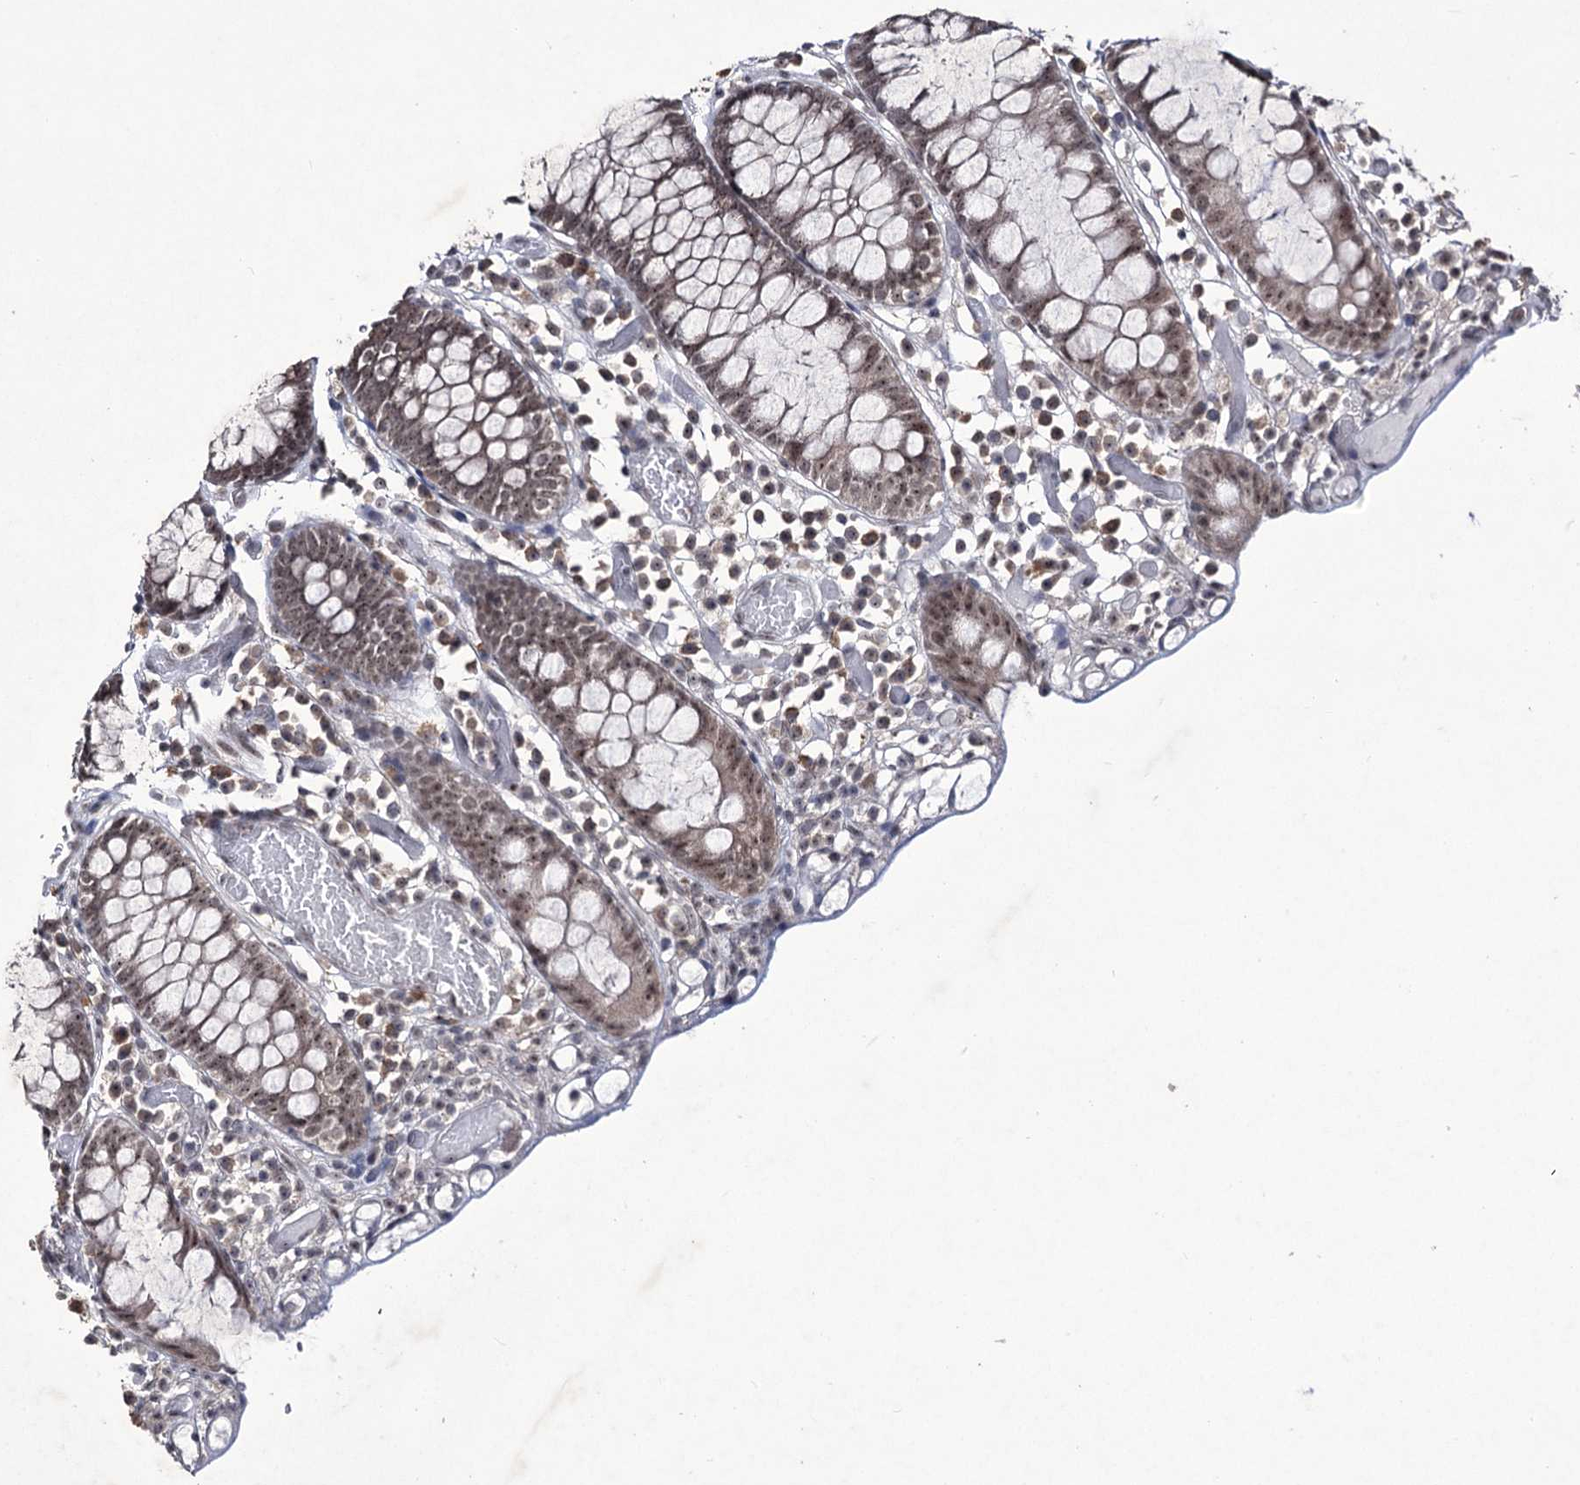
{"staining": {"intensity": "weak", "quantity": ">75%", "location": "cytoplasmic/membranous"}, "tissue": "colon", "cell_type": "Endothelial cells", "image_type": "normal", "snomed": [{"axis": "morphology", "description": "Normal tissue, NOS"}, {"axis": "topography", "description": "Colon"}], "caption": "A photomicrograph of human colon stained for a protein demonstrates weak cytoplasmic/membranous brown staining in endothelial cells.", "gene": "VGLL4", "patient": {"sex": "male", "age": 14}}